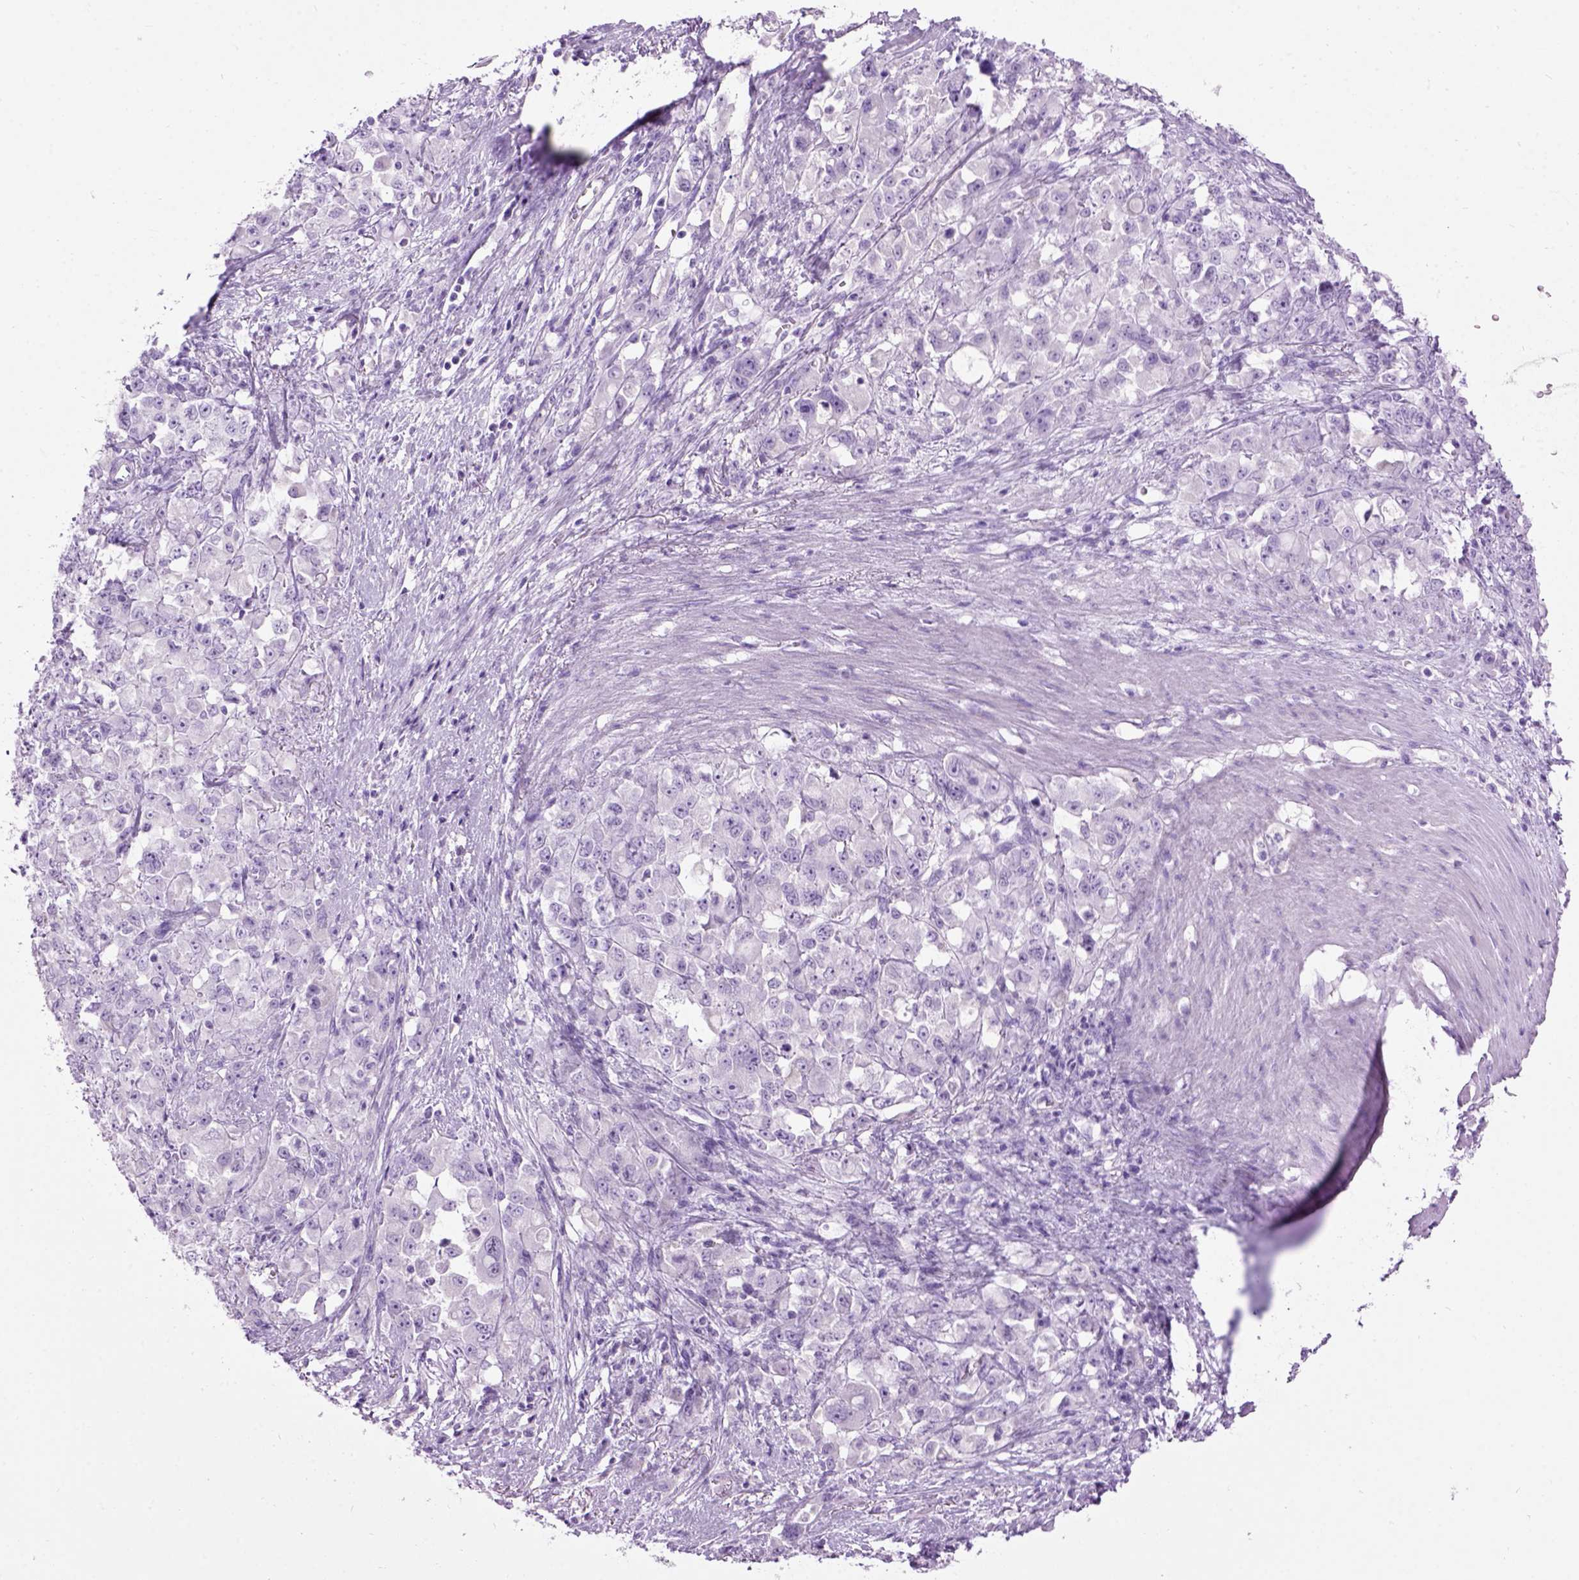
{"staining": {"intensity": "negative", "quantity": "none", "location": "none"}, "tissue": "stomach cancer", "cell_type": "Tumor cells", "image_type": "cancer", "snomed": [{"axis": "morphology", "description": "Adenocarcinoma, NOS"}, {"axis": "topography", "description": "Stomach"}], "caption": "There is no significant staining in tumor cells of stomach cancer. The staining is performed using DAB (3,3'-diaminobenzidine) brown chromogen with nuclei counter-stained in using hematoxylin.", "gene": "GABRB2", "patient": {"sex": "female", "age": 76}}